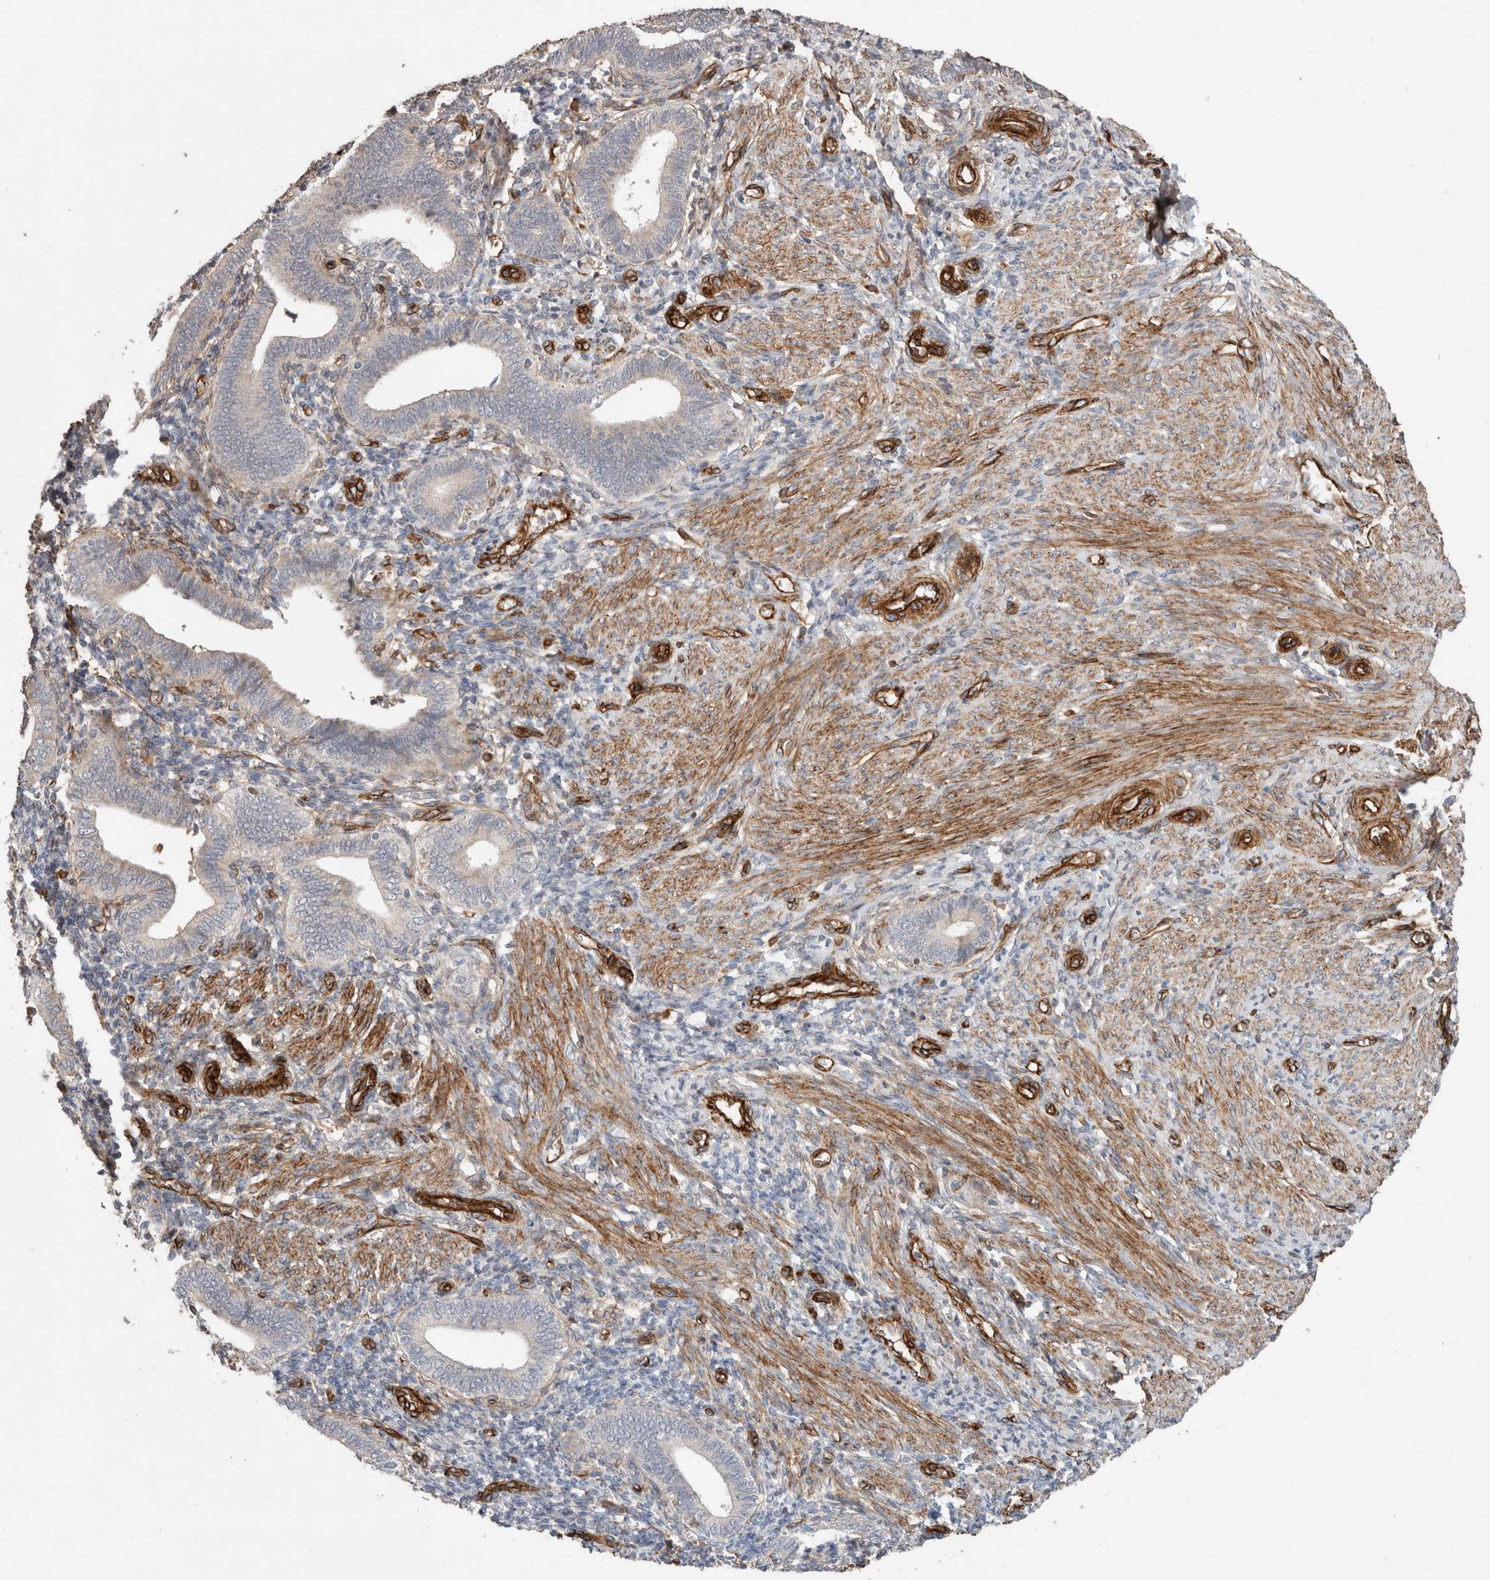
{"staining": {"intensity": "weak", "quantity": ">75%", "location": "cytoplasmic/membranous"}, "tissue": "endometrium", "cell_type": "Cells in endometrial stroma", "image_type": "normal", "snomed": [{"axis": "morphology", "description": "Normal tissue, NOS"}, {"axis": "topography", "description": "Uterus"}, {"axis": "topography", "description": "Endometrium"}], "caption": "Protein expression analysis of unremarkable human endometrium reveals weak cytoplasmic/membranous positivity in approximately >75% of cells in endometrial stroma.", "gene": "RAB32", "patient": {"sex": "female", "age": 33}}